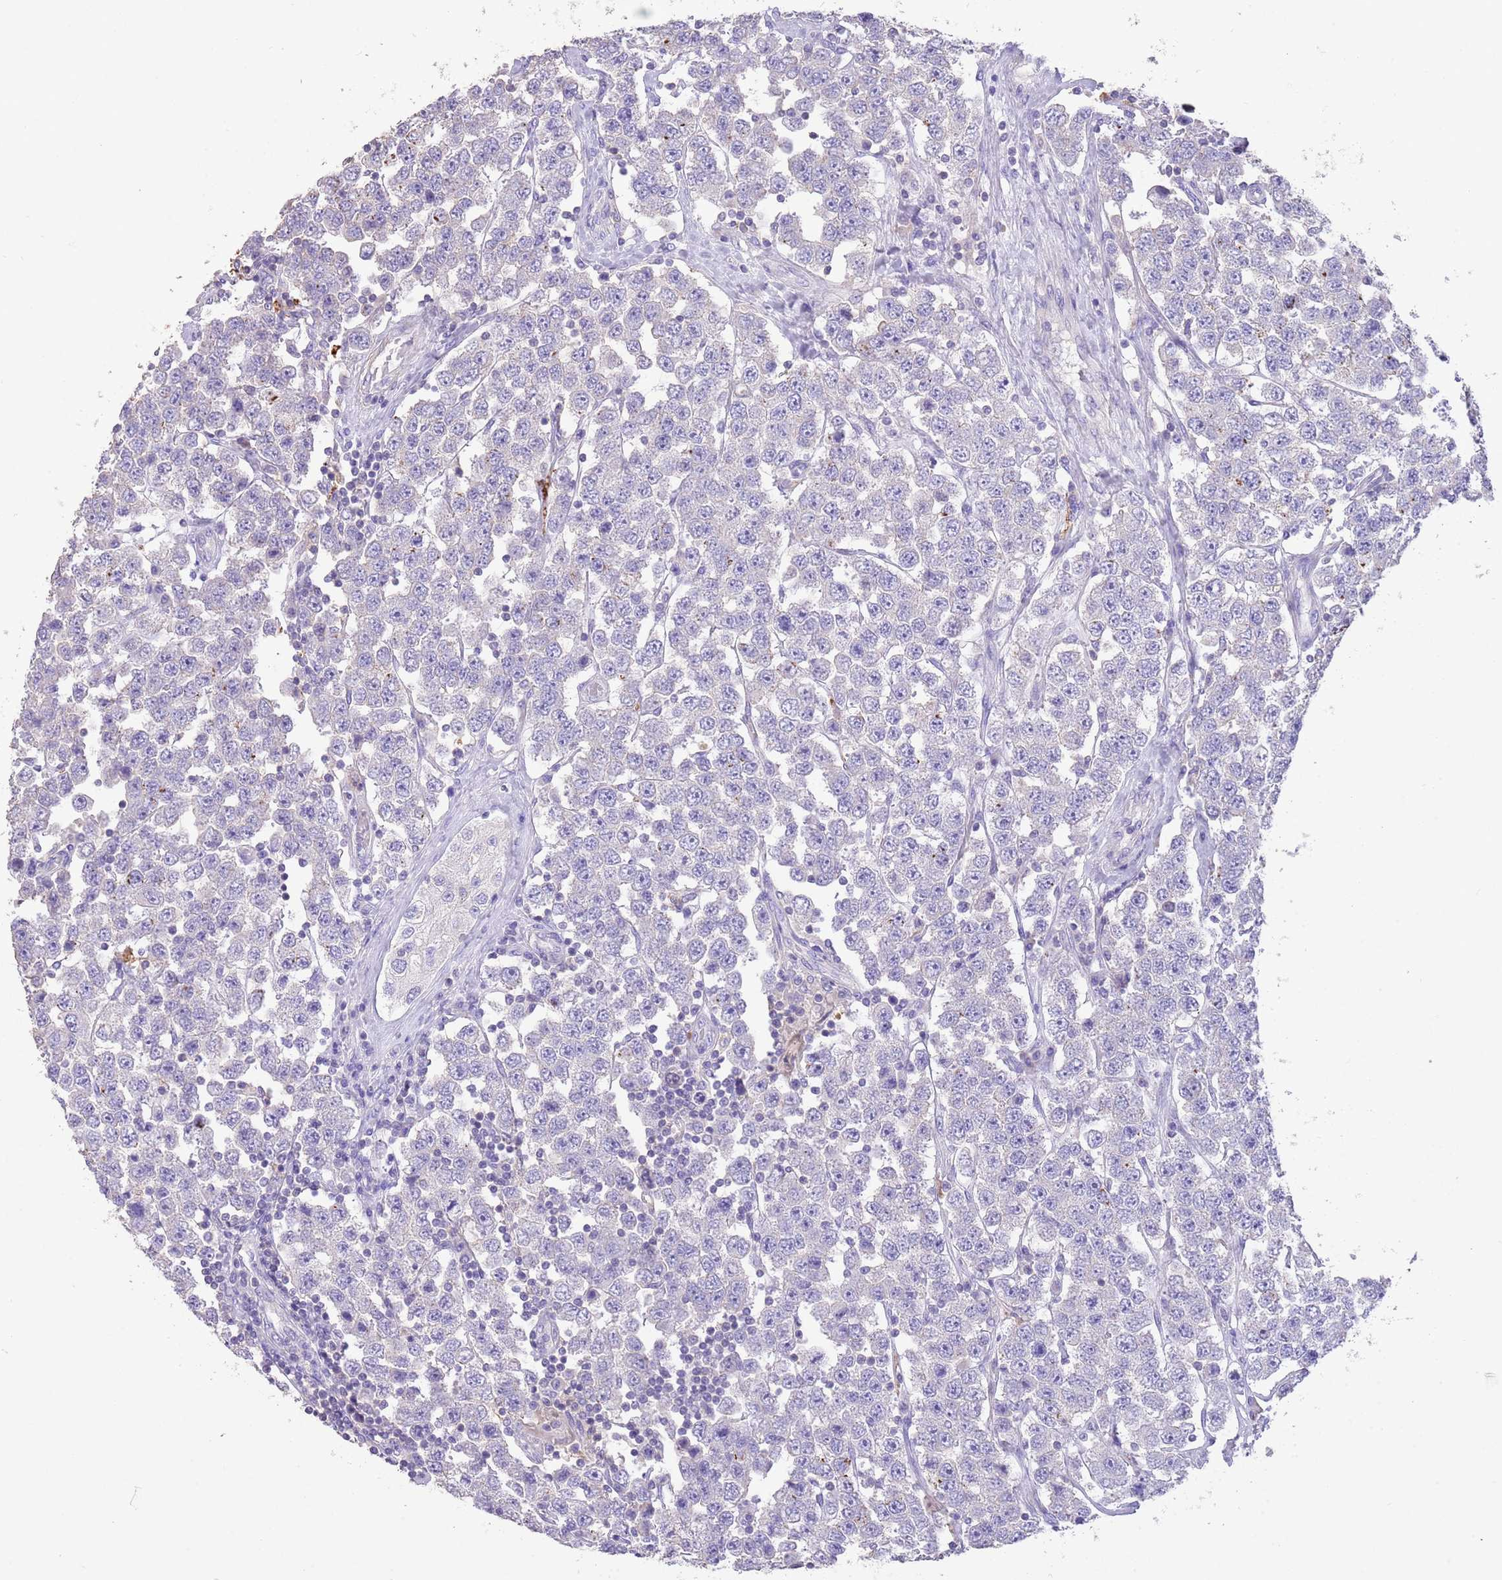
{"staining": {"intensity": "negative", "quantity": "none", "location": "none"}, "tissue": "testis cancer", "cell_type": "Tumor cells", "image_type": "cancer", "snomed": [{"axis": "morphology", "description": "Seminoma, NOS"}, {"axis": "topography", "description": "Testis"}], "caption": "Testis seminoma stained for a protein using immunohistochemistry reveals no positivity tumor cells.", "gene": "SFTPA1", "patient": {"sex": "male", "age": 28}}